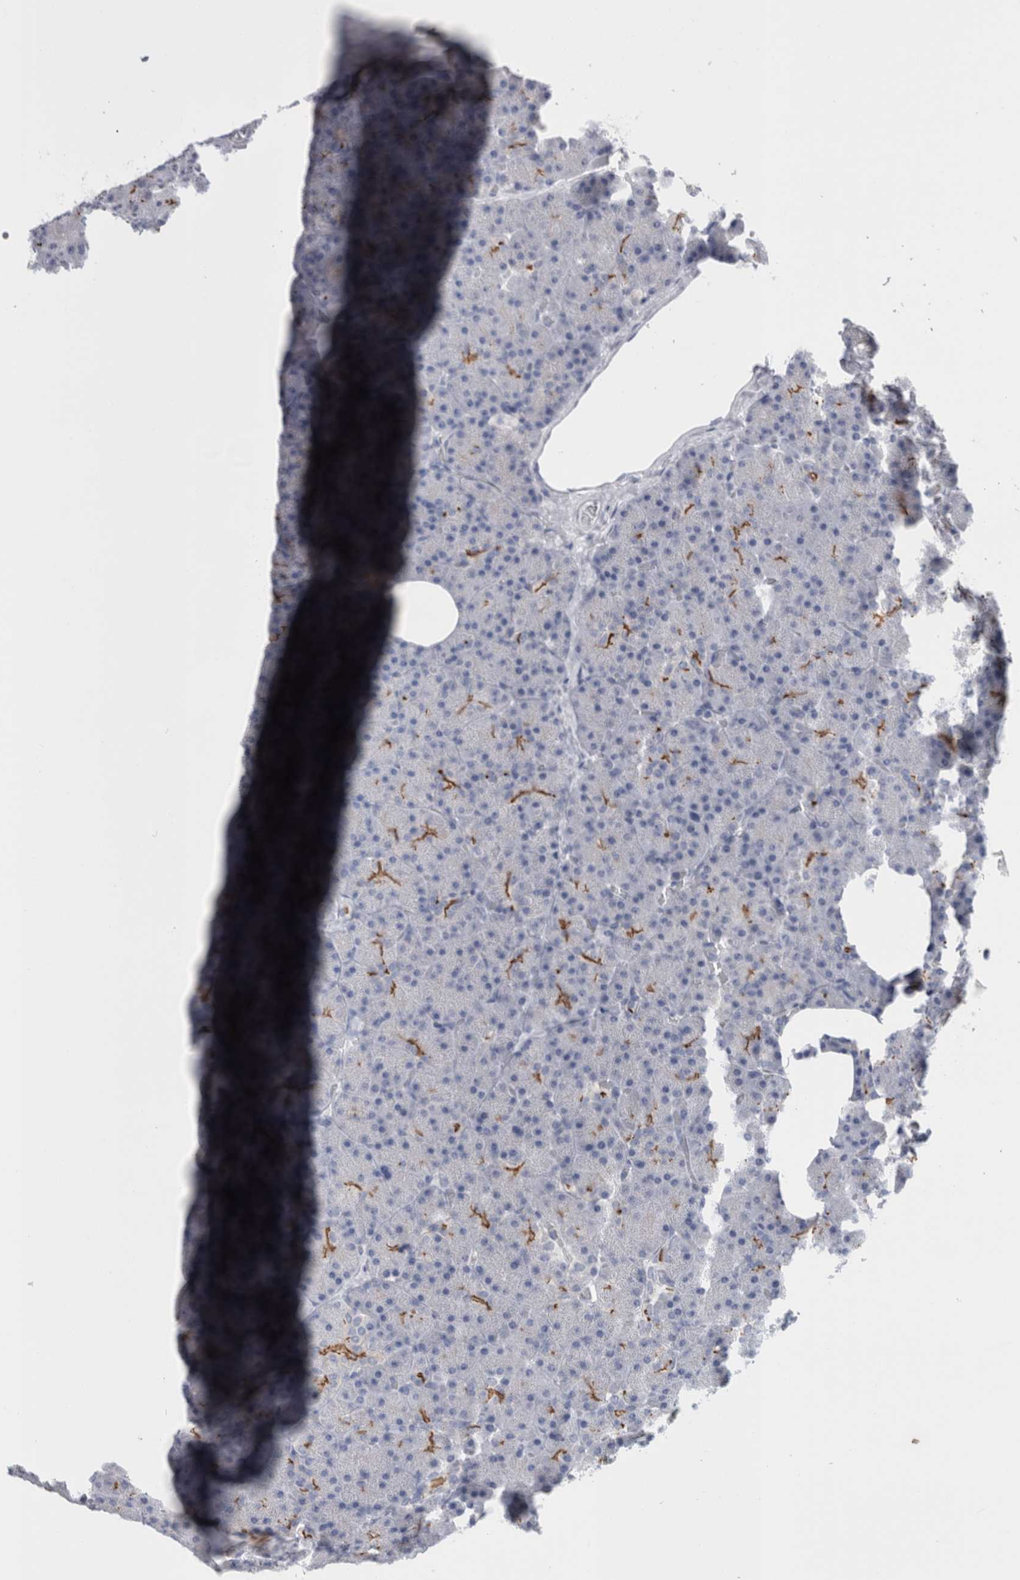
{"staining": {"intensity": "moderate", "quantity": "<25%", "location": "cytoplasmic/membranous"}, "tissue": "pancreas", "cell_type": "Exocrine glandular cells", "image_type": "normal", "snomed": [{"axis": "morphology", "description": "Normal tissue, NOS"}, {"axis": "morphology", "description": "Carcinoid, malignant, NOS"}, {"axis": "topography", "description": "Pancreas"}], "caption": "Protein analysis of benign pancreas displays moderate cytoplasmic/membranous expression in about <25% of exocrine glandular cells.", "gene": "ANKFY1", "patient": {"sex": "female", "age": 35}}